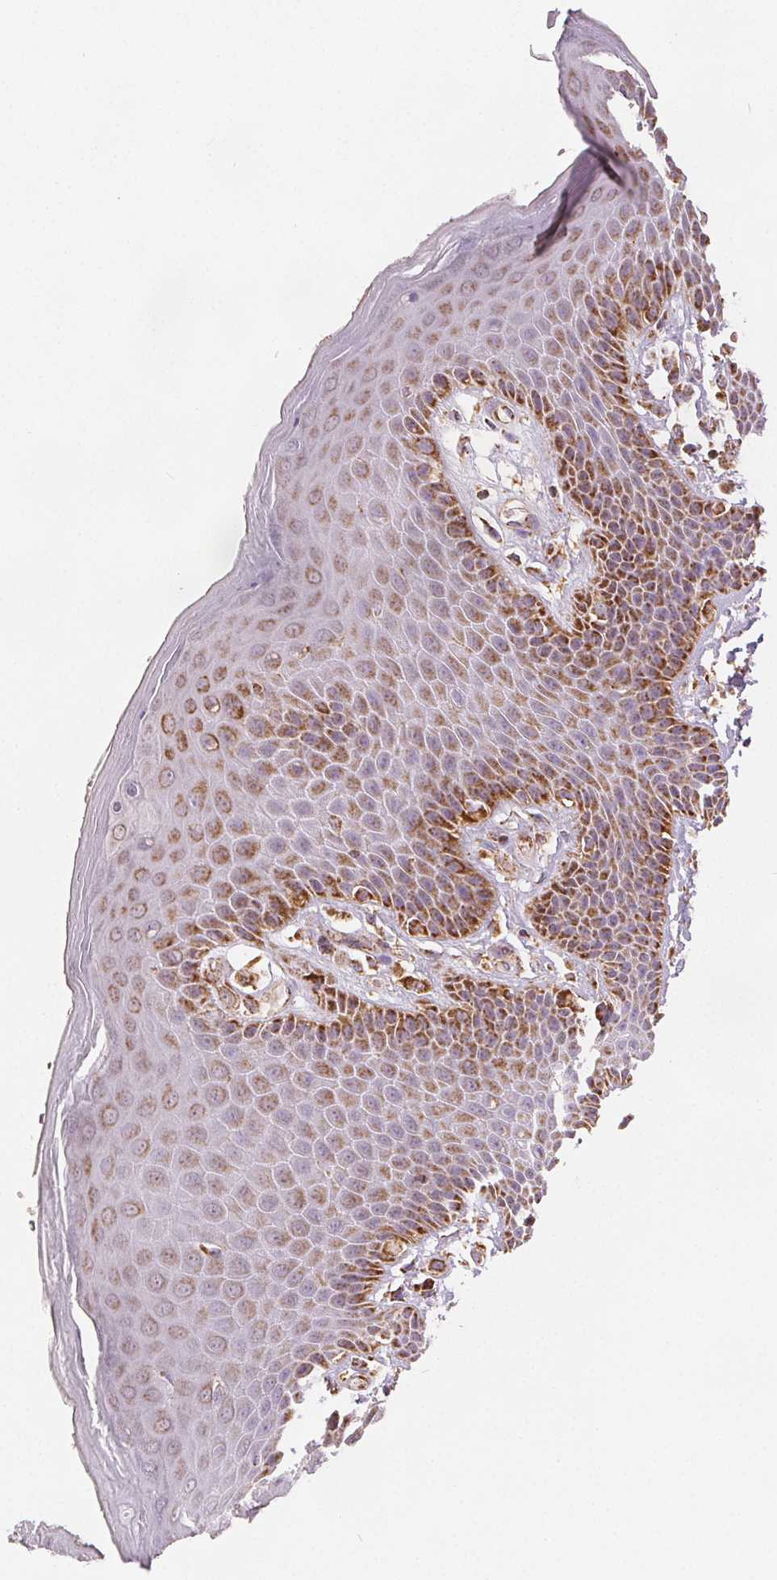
{"staining": {"intensity": "strong", "quantity": "25%-75%", "location": "cytoplasmic/membranous"}, "tissue": "skin", "cell_type": "Epidermal cells", "image_type": "normal", "snomed": [{"axis": "morphology", "description": "Normal tissue, NOS"}, {"axis": "topography", "description": "Anal"}, {"axis": "topography", "description": "Peripheral nerve tissue"}], "caption": "Epidermal cells reveal high levels of strong cytoplasmic/membranous staining in approximately 25%-75% of cells in benign human skin.", "gene": "SDHB", "patient": {"sex": "male", "age": 51}}